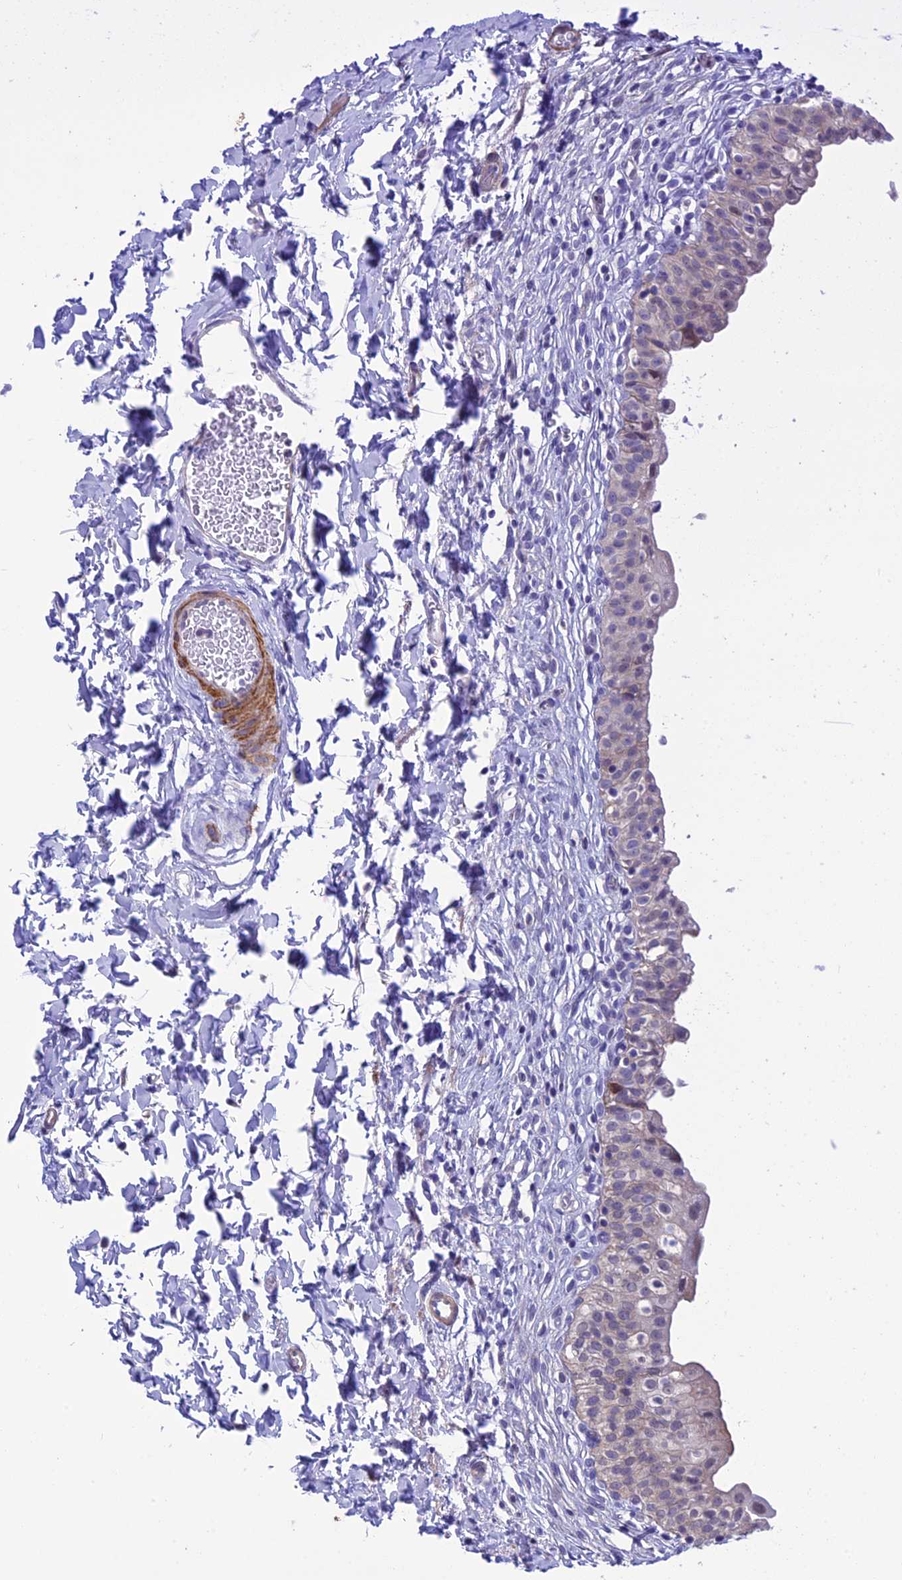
{"staining": {"intensity": "moderate", "quantity": "<25%", "location": "cytoplasmic/membranous,nuclear"}, "tissue": "urinary bladder", "cell_type": "Urothelial cells", "image_type": "normal", "snomed": [{"axis": "morphology", "description": "Normal tissue, NOS"}, {"axis": "topography", "description": "Urinary bladder"}], "caption": "IHC staining of unremarkable urinary bladder, which demonstrates low levels of moderate cytoplasmic/membranous,nuclear staining in about <25% of urothelial cells indicating moderate cytoplasmic/membranous,nuclear protein expression. The staining was performed using DAB (brown) for protein detection and nuclei were counterstained in hematoxylin (blue).", "gene": "IGSF6", "patient": {"sex": "male", "age": 55}}